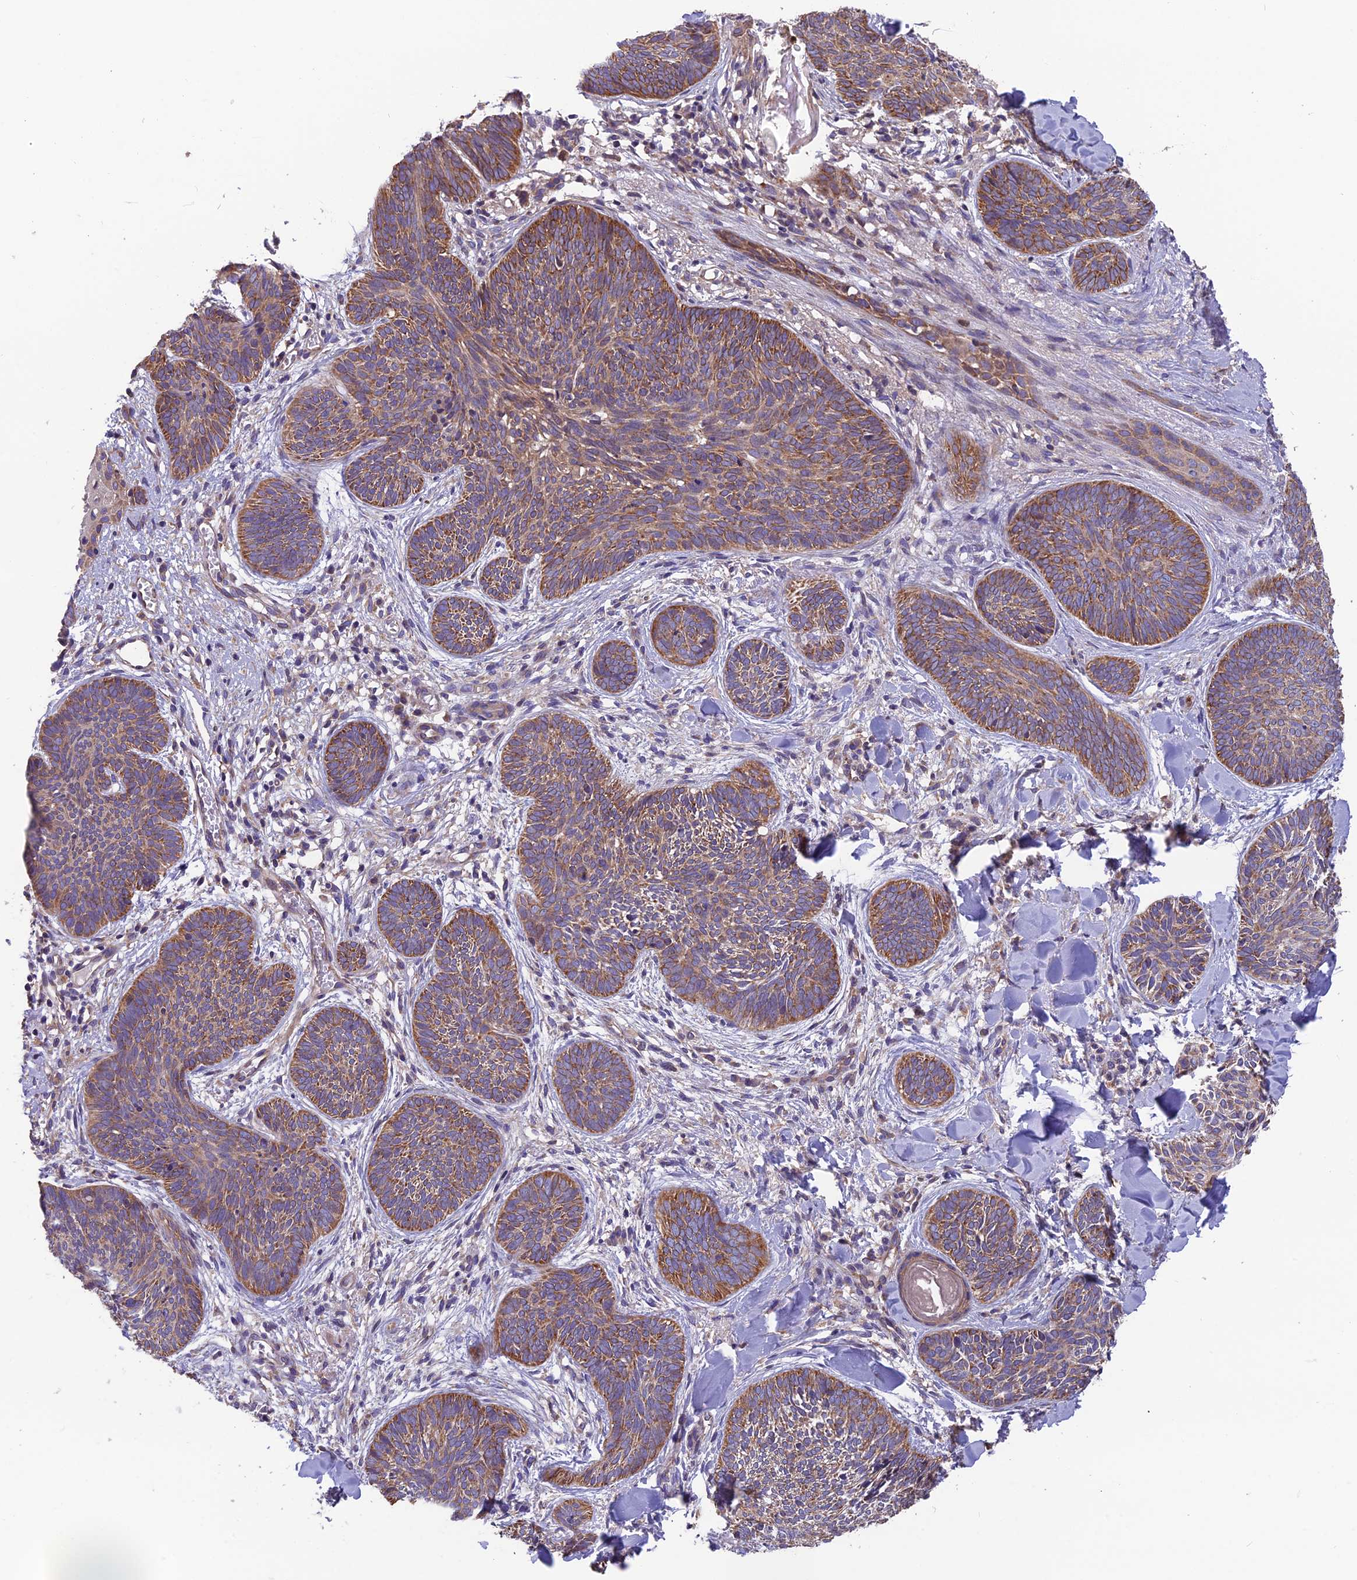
{"staining": {"intensity": "moderate", "quantity": ">75%", "location": "cytoplasmic/membranous"}, "tissue": "skin cancer", "cell_type": "Tumor cells", "image_type": "cancer", "snomed": [{"axis": "morphology", "description": "Basal cell carcinoma"}, {"axis": "topography", "description": "Skin"}], "caption": "Skin cancer (basal cell carcinoma) stained with a brown dye reveals moderate cytoplasmic/membranous positive positivity in approximately >75% of tumor cells.", "gene": "BLOC1S4", "patient": {"sex": "female", "age": 81}}